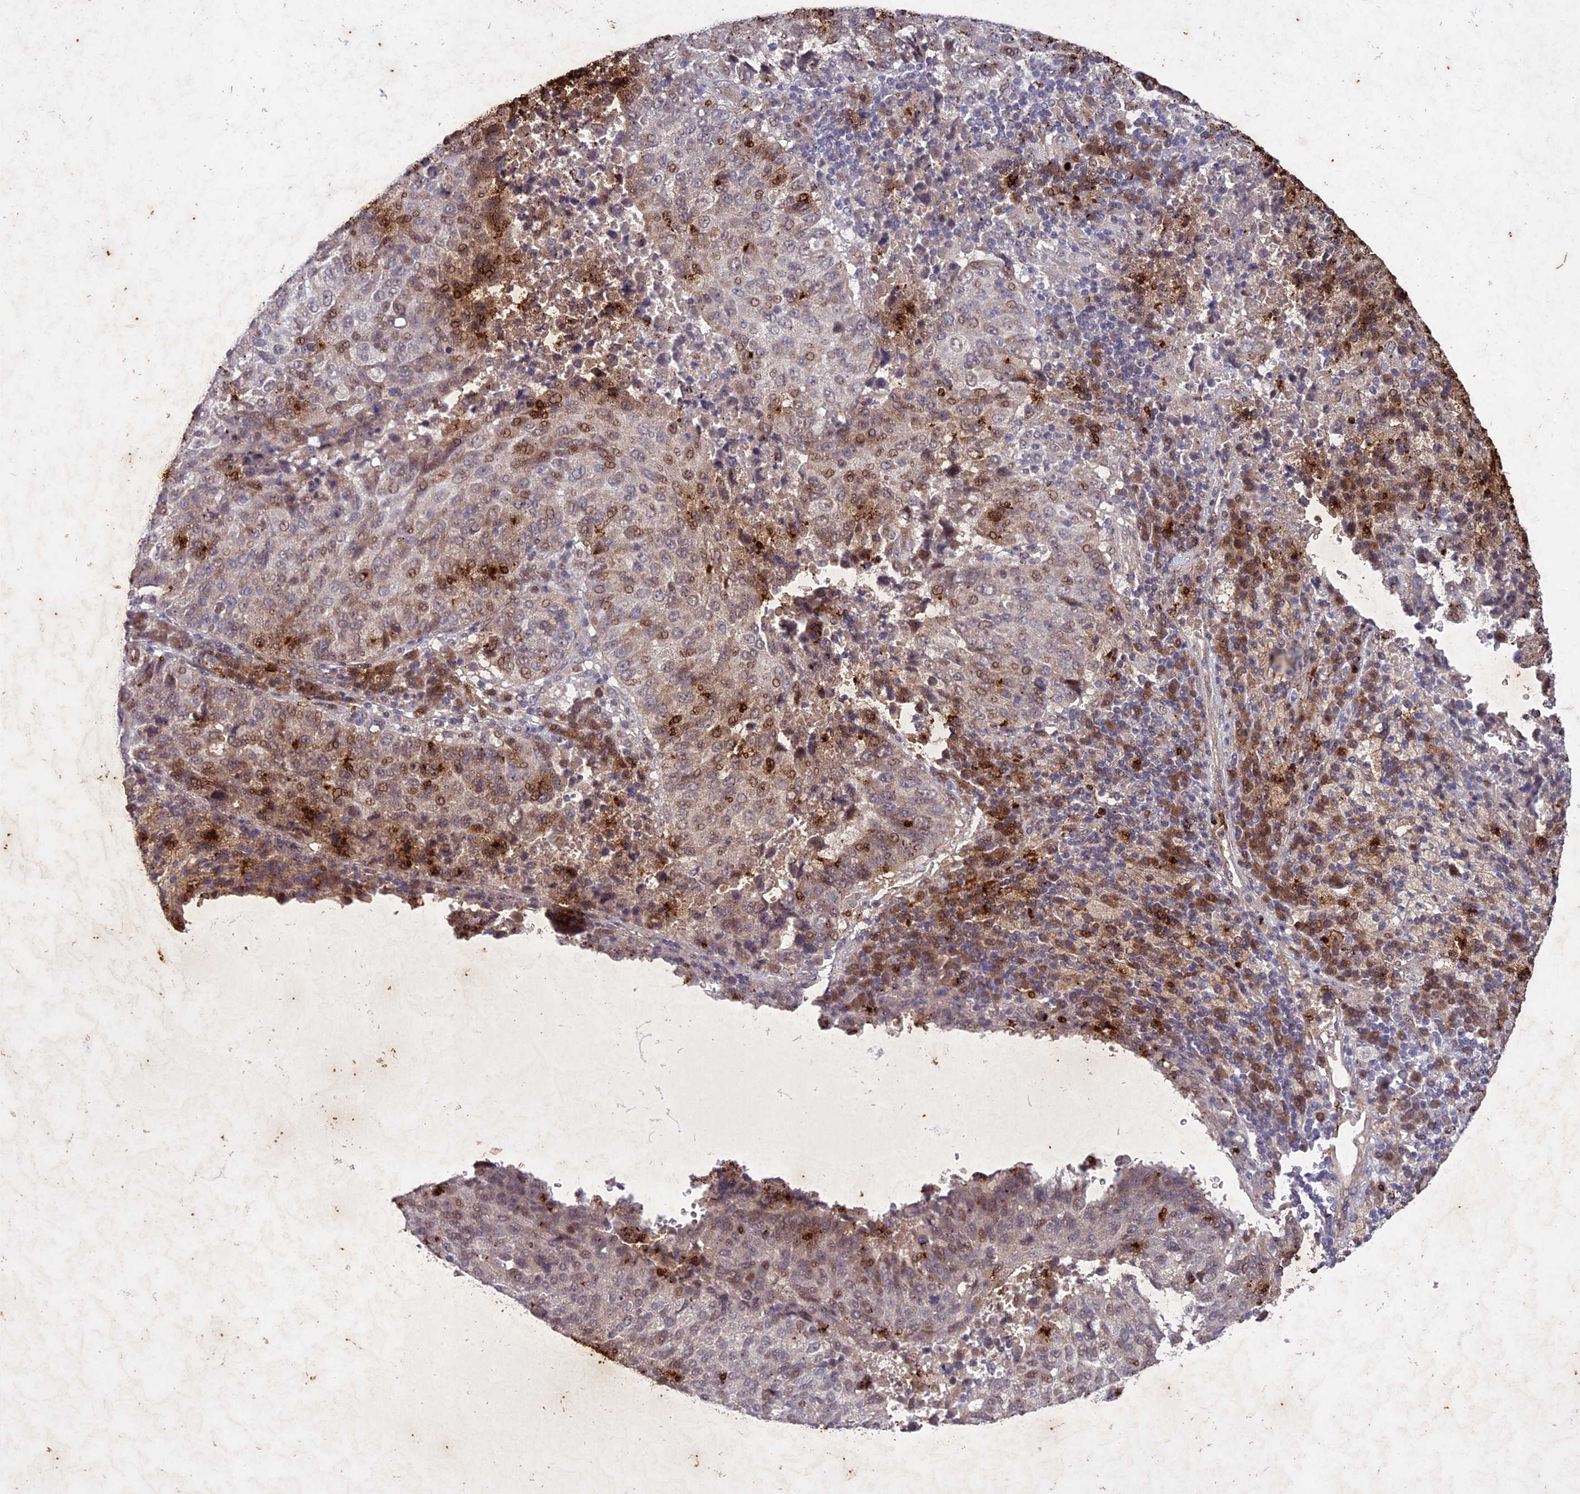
{"staining": {"intensity": "moderate", "quantity": "<25%", "location": "nuclear"}, "tissue": "lung cancer", "cell_type": "Tumor cells", "image_type": "cancer", "snomed": [{"axis": "morphology", "description": "Squamous cell carcinoma, NOS"}, {"axis": "topography", "description": "Lung"}], "caption": "Lung cancer tissue reveals moderate nuclear expression in approximately <25% of tumor cells (IHC, brightfield microscopy, high magnification).", "gene": "ANKRD52", "patient": {"sex": "male", "age": 73}}